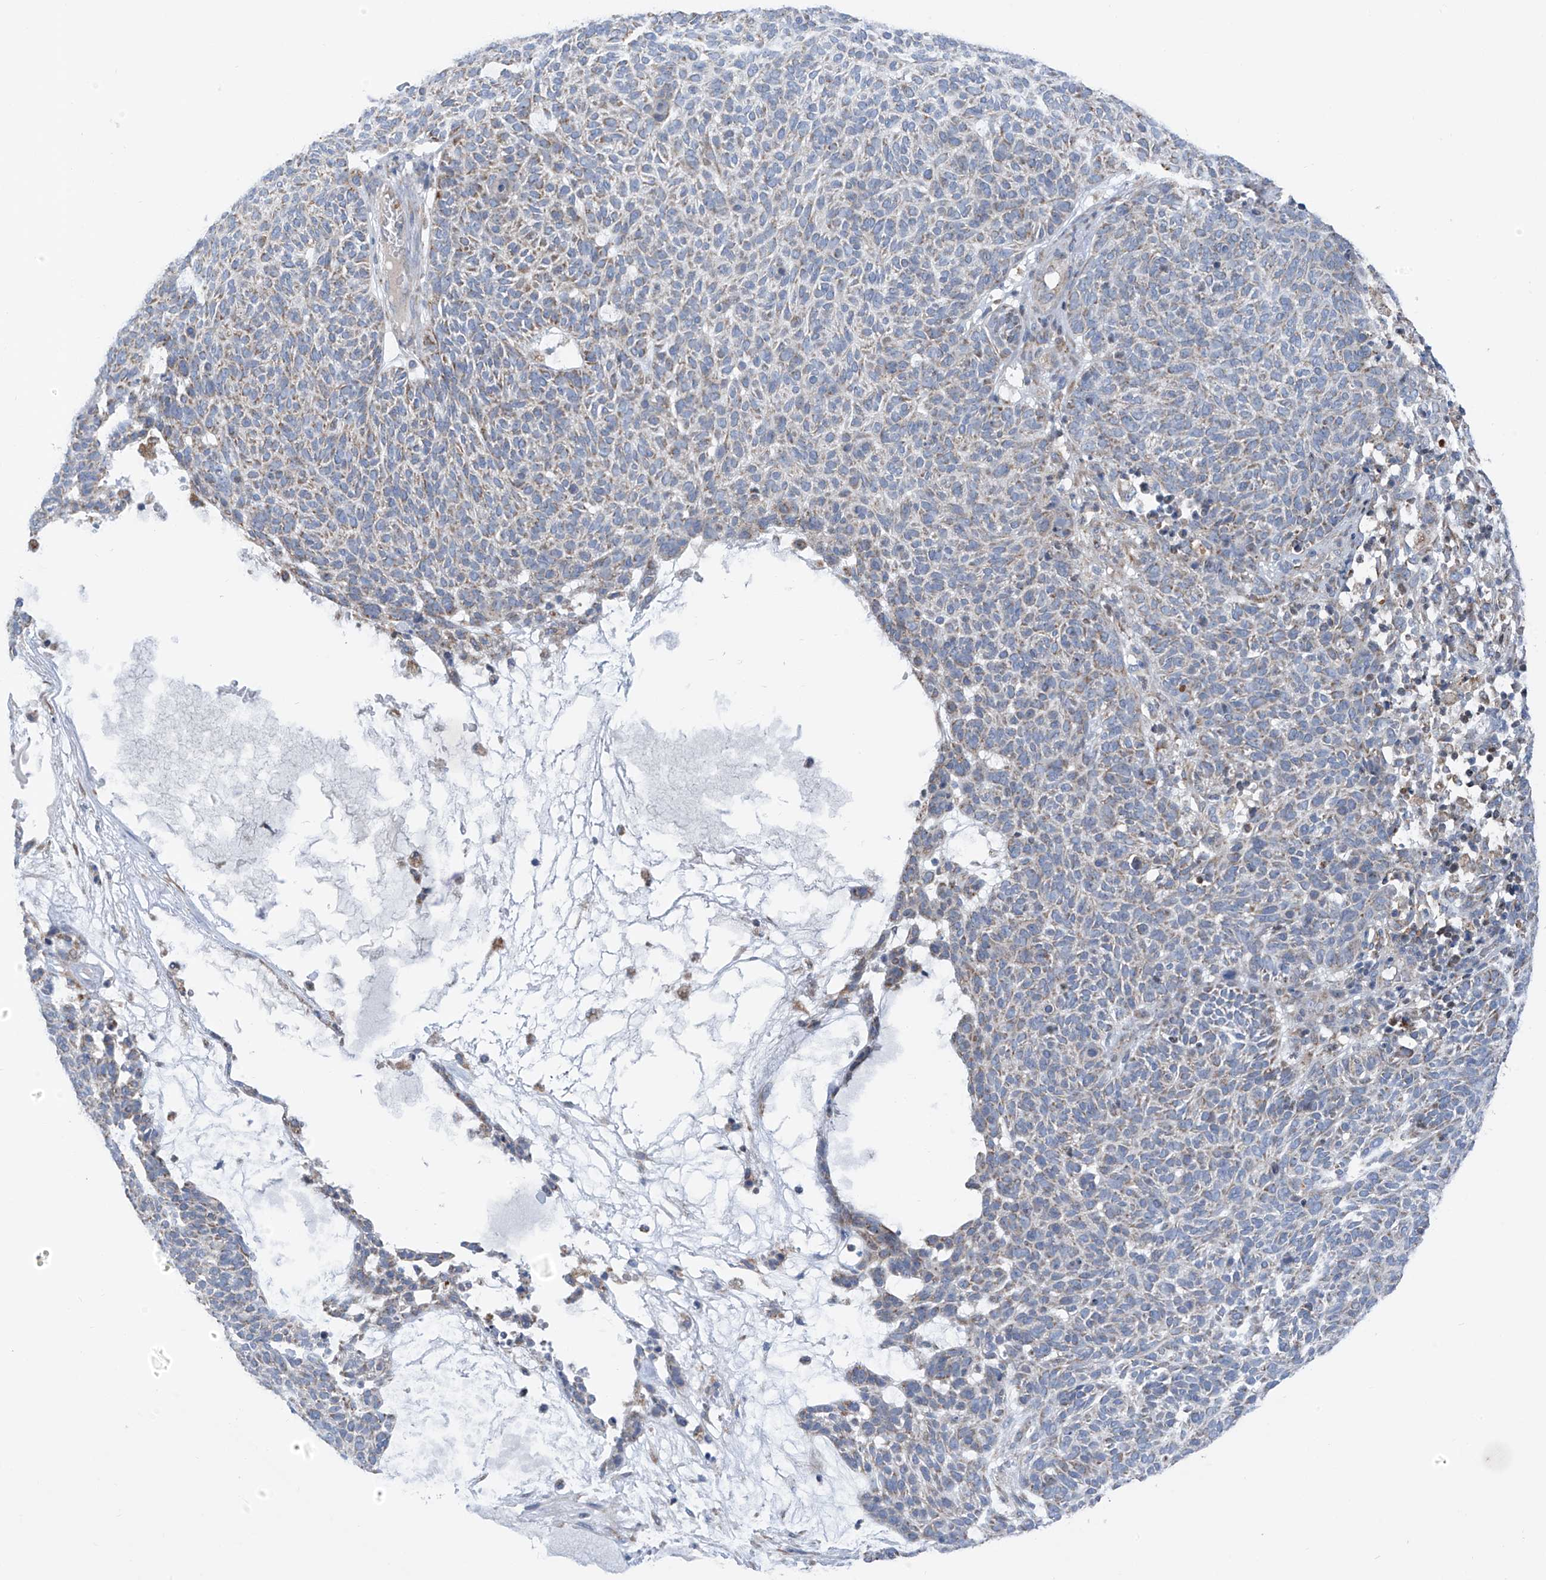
{"staining": {"intensity": "weak", "quantity": "25%-75%", "location": "cytoplasmic/membranous"}, "tissue": "skin cancer", "cell_type": "Tumor cells", "image_type": "cancer", "snomed": [{"axis": "morphology", "description": "Squamous cell carcinoma, NOS"}, {"axis": "topography", "description": "Skin"}], "caption": "Immunohistochemistry (IHC) (DAB) staining of skin squamous cell carcinoma shows weak cytoplasmic/membranous protein positivity in about 25%-75% of tumor cells.", "gene": "EOMES", "patient": {"sex": "female", "age": 90}}